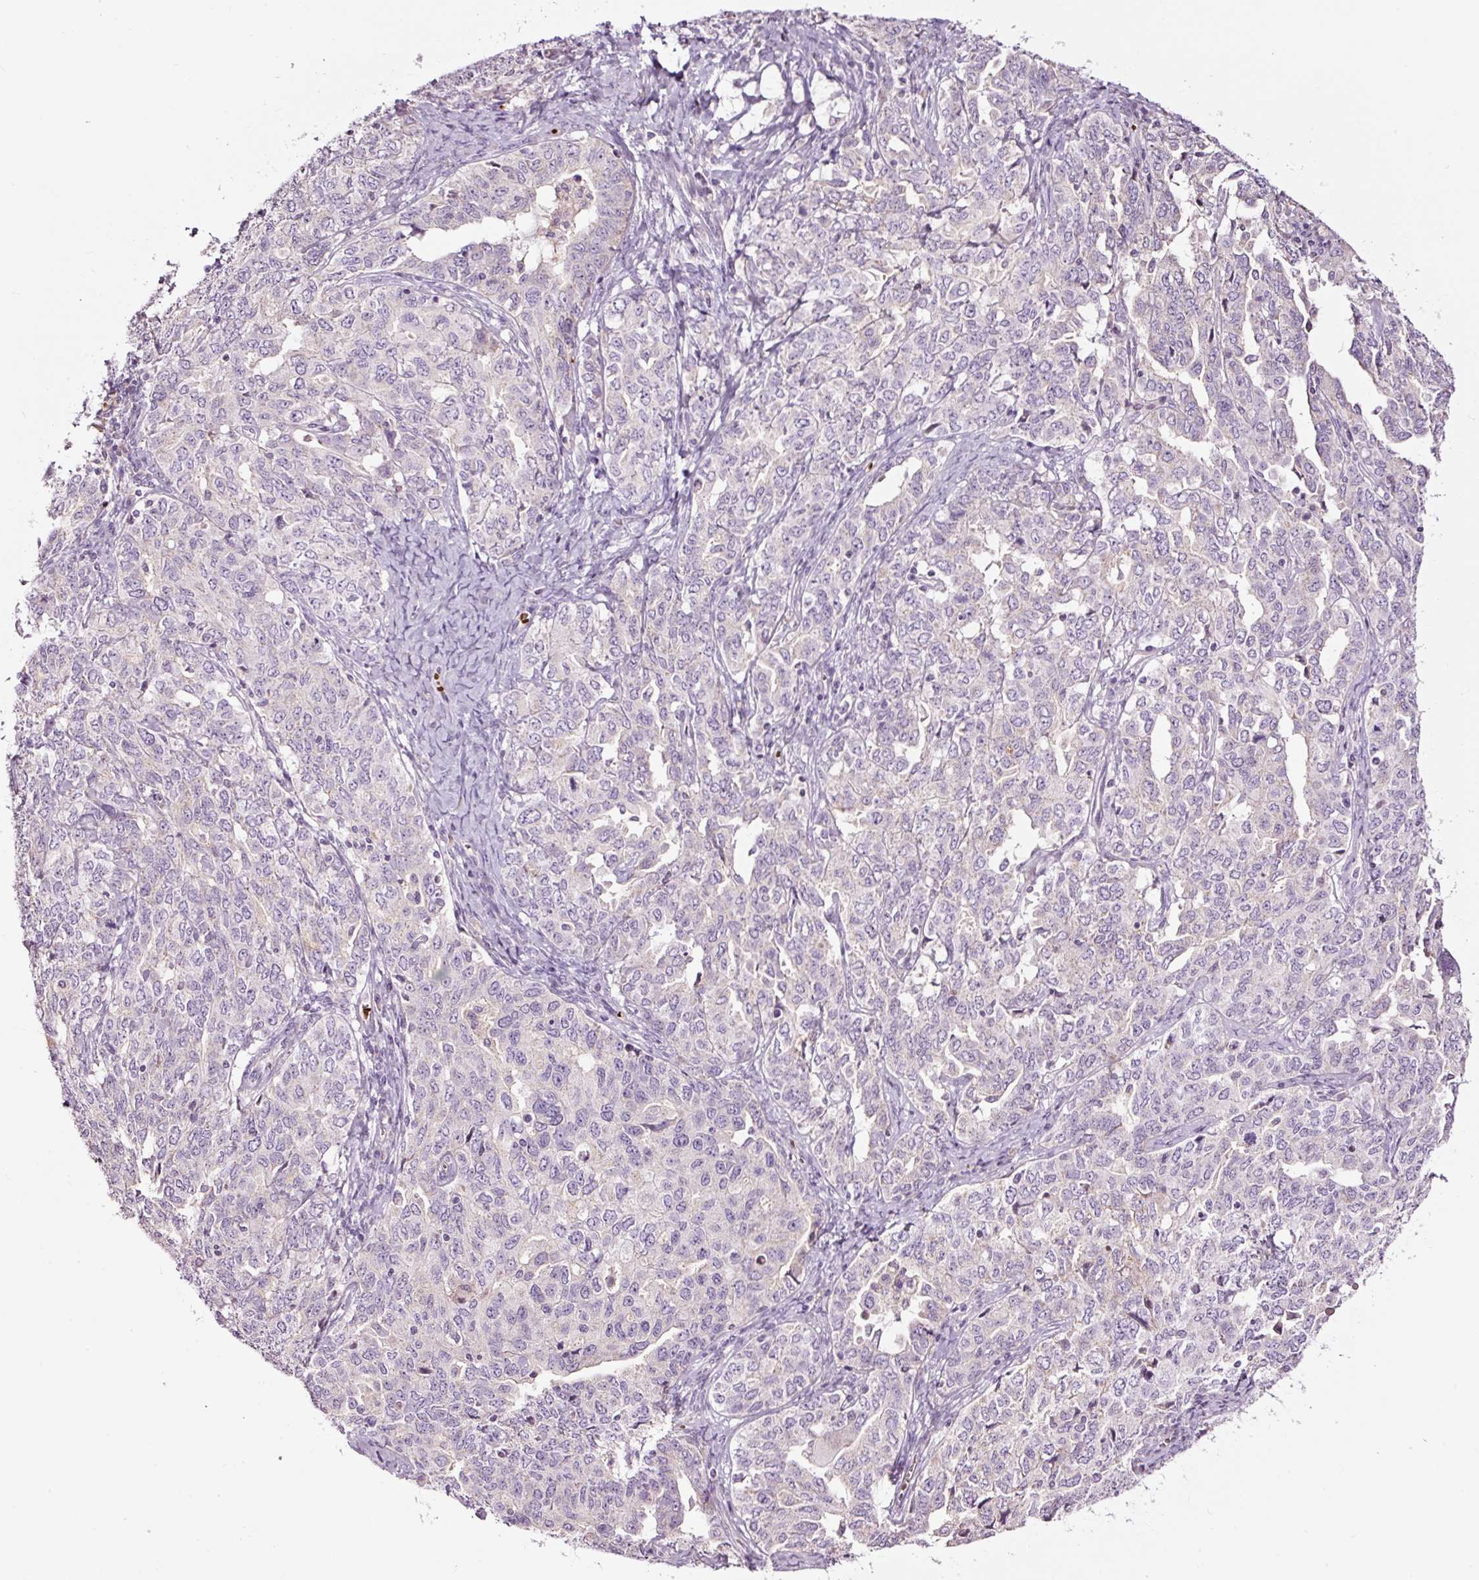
{"staining": {"intensity": "negative", "quantity": "none", "location": "none"}, "tissue": "ovarian cancer", "cell_type": "Tumor cells", "image_type": "cancer", "snomed": [{"axis": "morphology", "description": "Carcinoma, endometroid"}, {"axis": "topography", "description": "Ovary"}], "caption": "Tumor cells show no significant protein expression in ovarian endometroid carcinoma.", "gene": "LDHAL6B", "patient": {"sex": "female", "age": 62}}